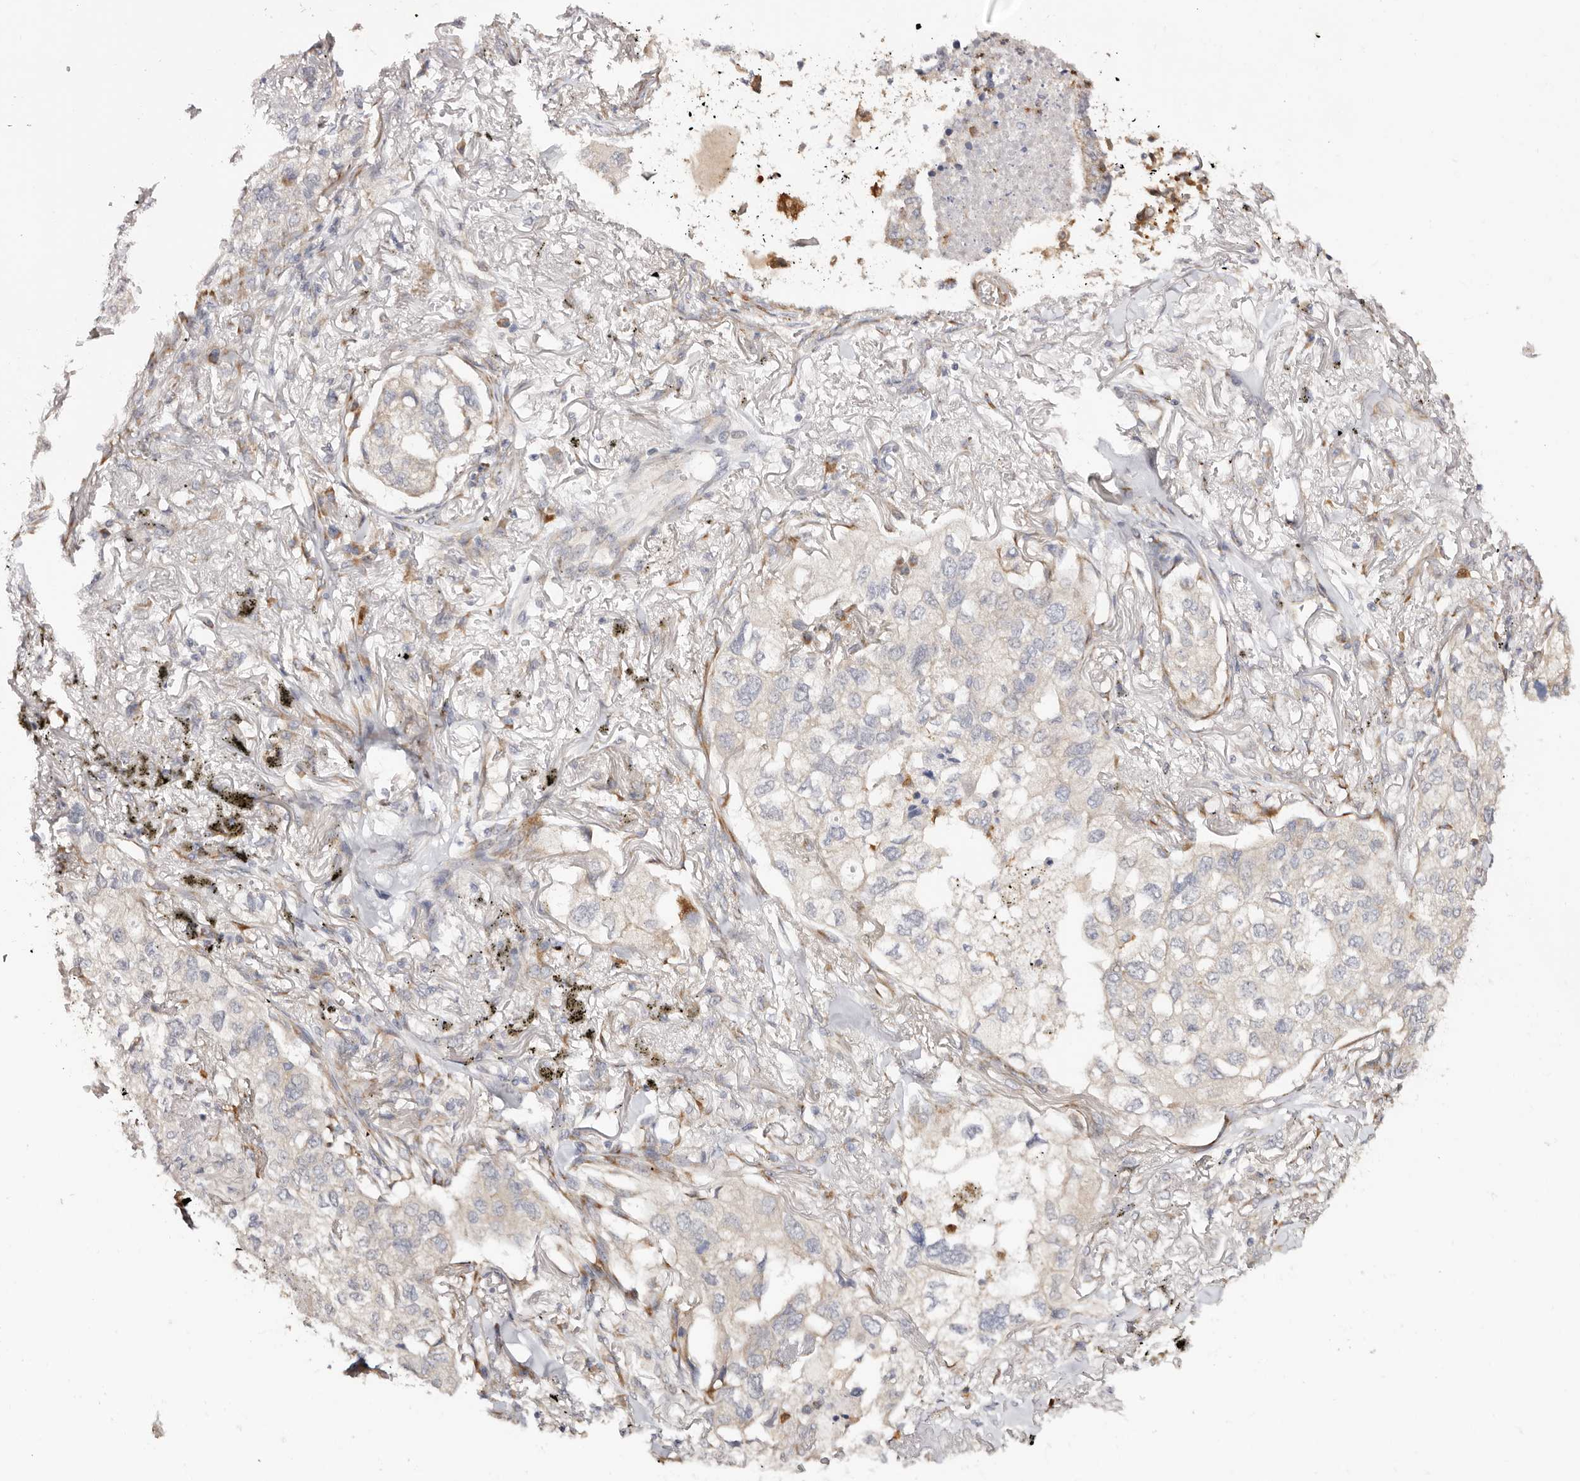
{"staining": {"intensity": "negative", "quantity": "none", "location": "none"}, "tissue": "lung cancer", "cell_type": "Tumor cells", "image_type": "cancer", "snomed": [{"axis": "morphology", "description": "Adenocarcinoma, NOS"}, {"axis": "topography", "description": "Lung"}], "caption": "An image of human lung cancer is negative for staining in tumor cells.", "gene": "BCL2L15", "patient": {"sex": "male", "age": 65}}